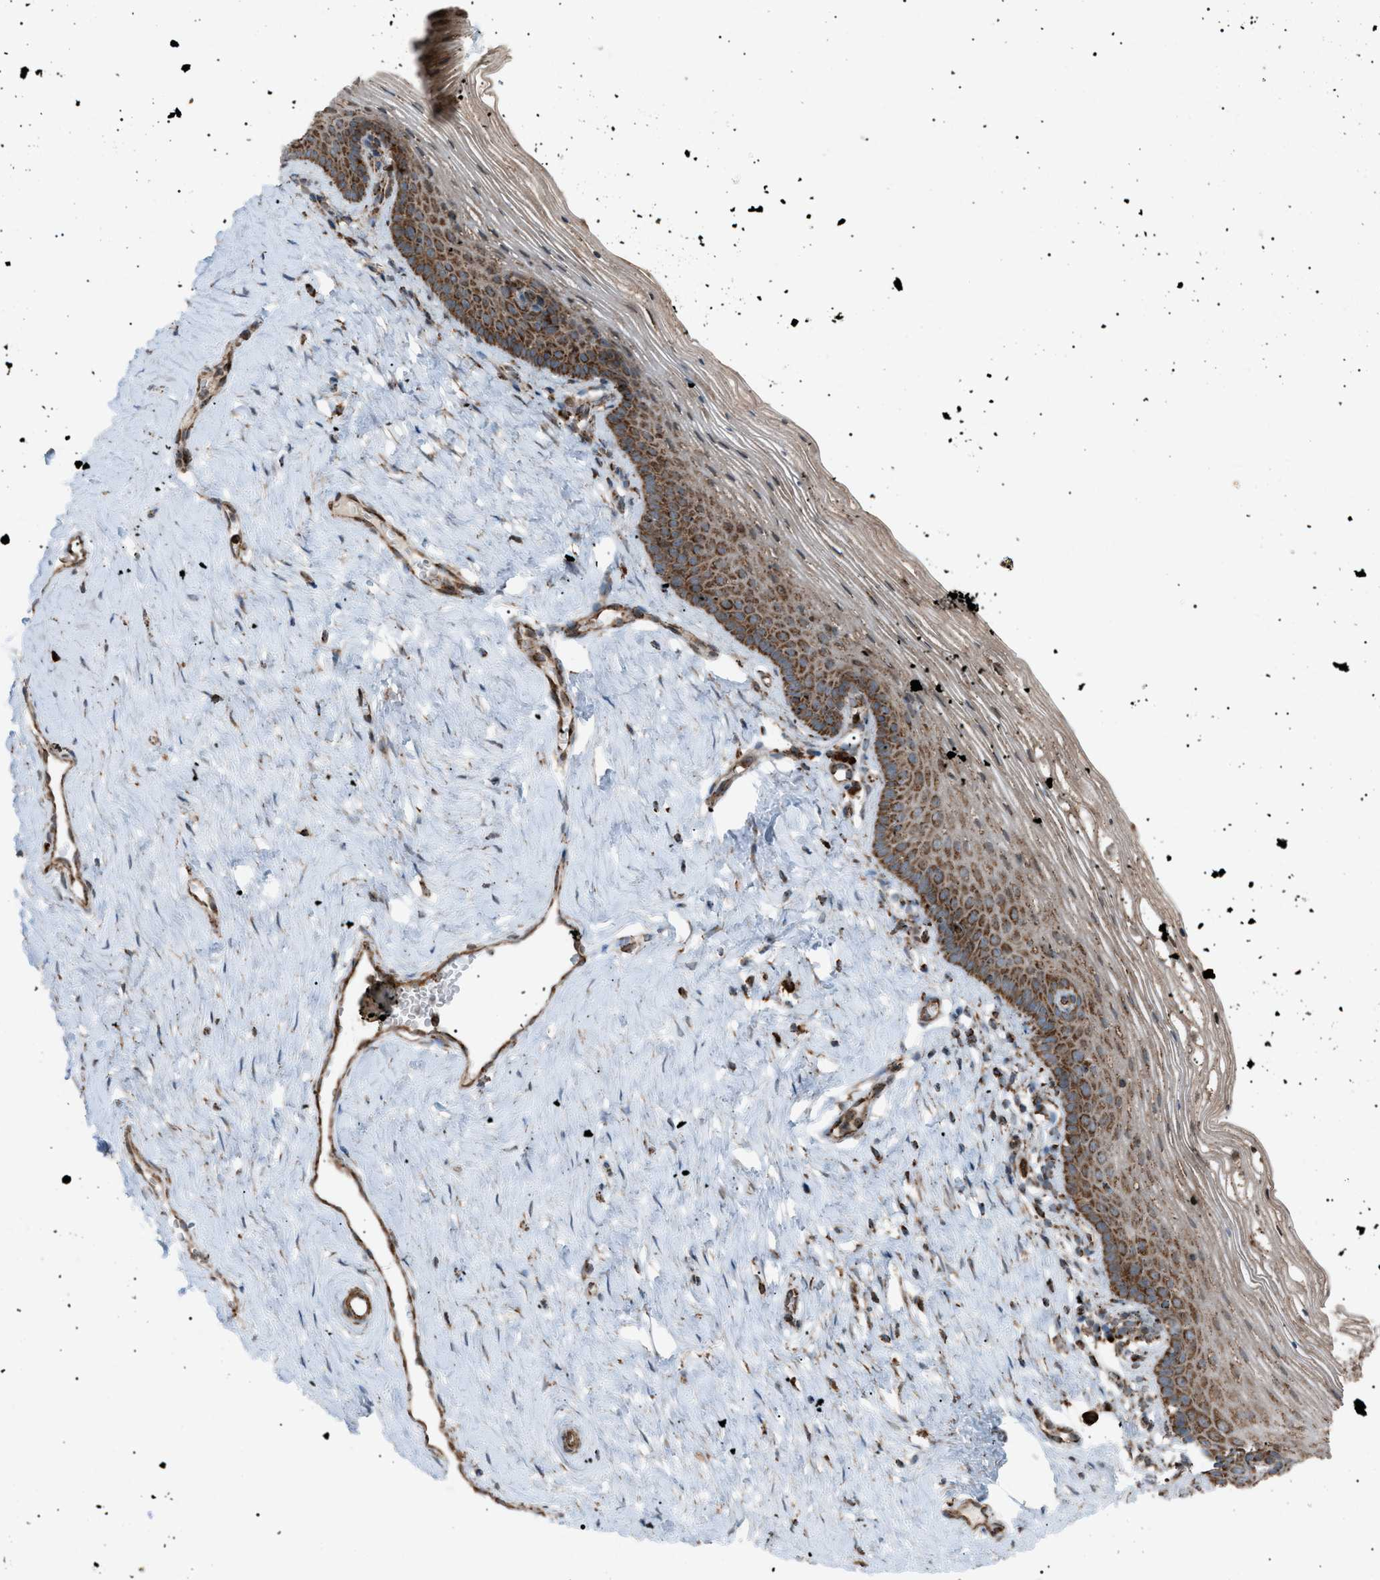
{"staining": {"intensity": "moderate", "quantity": "25%-75%", "location": "cytoplasmic/membranous"}, "tissue": "vagina", "cell_type": "Squamous epithelial cells", "image_type": "normal", "snomed": [{"axis": "morphology", "description": "Normal tissue, NOS"}, {"axis": "topography", "description": "Vagina"}], "caption": "Squamous epithelial cells display moderate cytoplasmic/membranous positivity in about 25%-75% of cells in benign vagina. Nuclei are stained in blue.", "gene": "C1GALT1C1", "patient": {"sex": "female", "age": 32}}